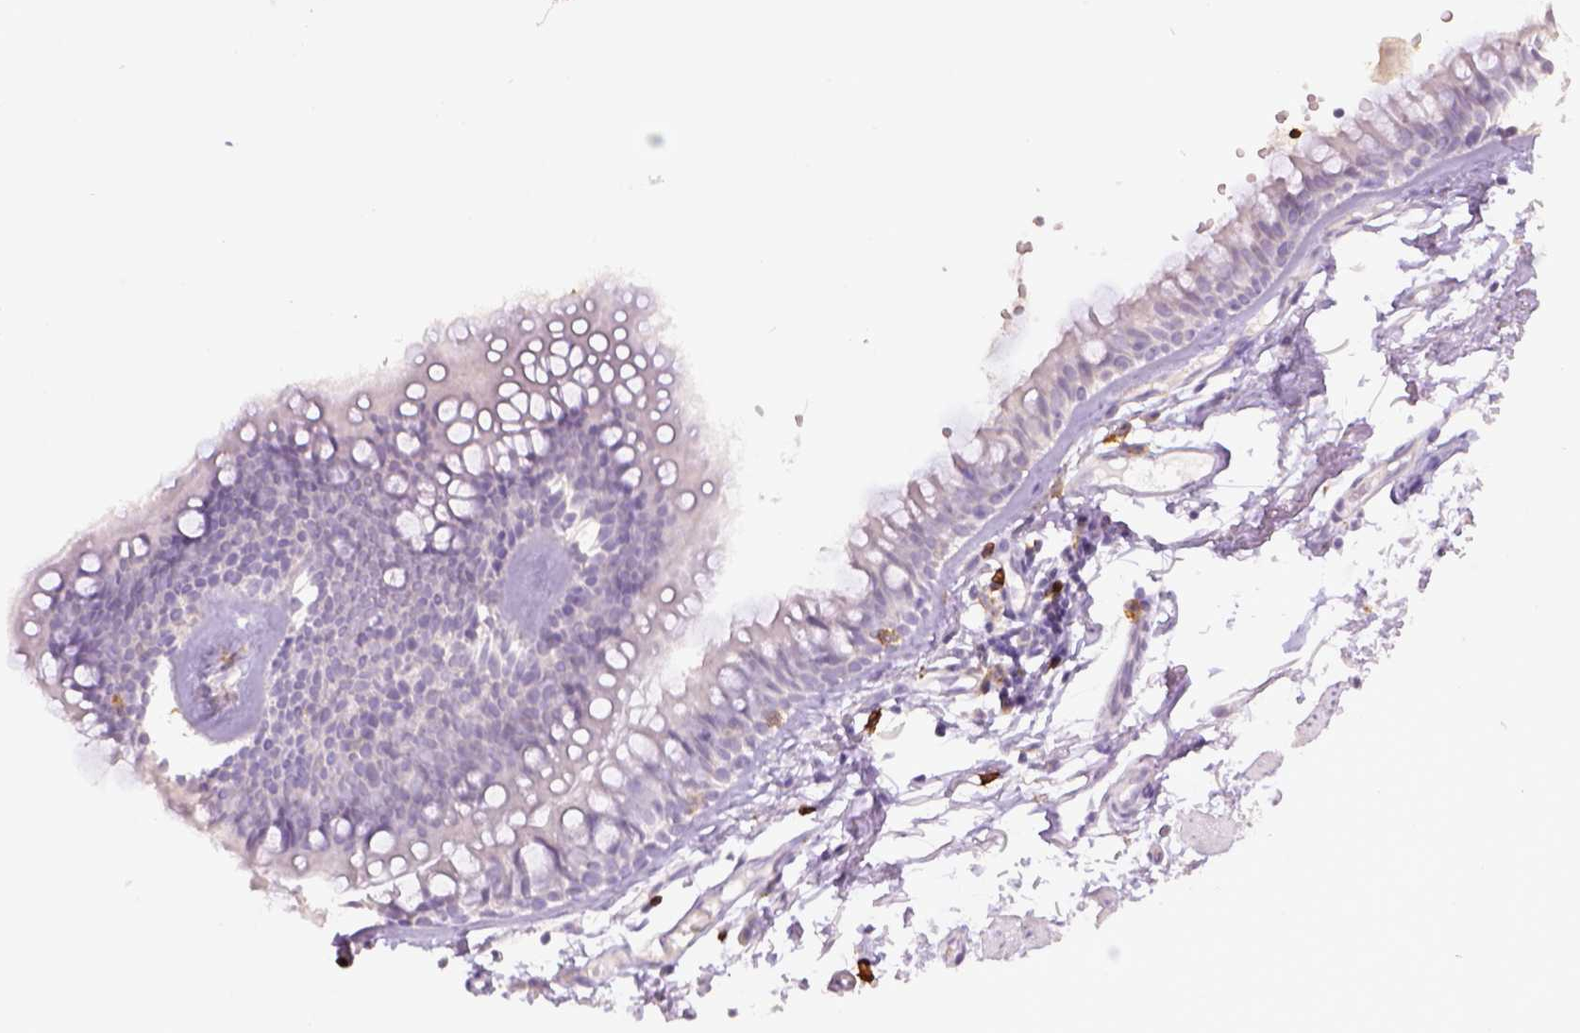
{"staining": {"intensity": "negative", "quantity": "none", "location": "none"}, "tissue": "soft tissue", "cell_type": "Fibroblasts", "image_type": "normal", "snomed": [{"axis": "morphology", "description": "Normal tissue, NOS"}, {"axis": "topography", "description": "Cartilage tissue"}, {"axis": "topography", "description": "Bronchus"}], "caption": "There is no significant expression in fibroblasts of soft tissue. (Stains: DAB immunohistochemistry with hematoxylin counter stain, Microscopy: brightfield microscopy at high magnification).", "gene": "ITGAM", "patient": {"sex": "female", "age": 79}}